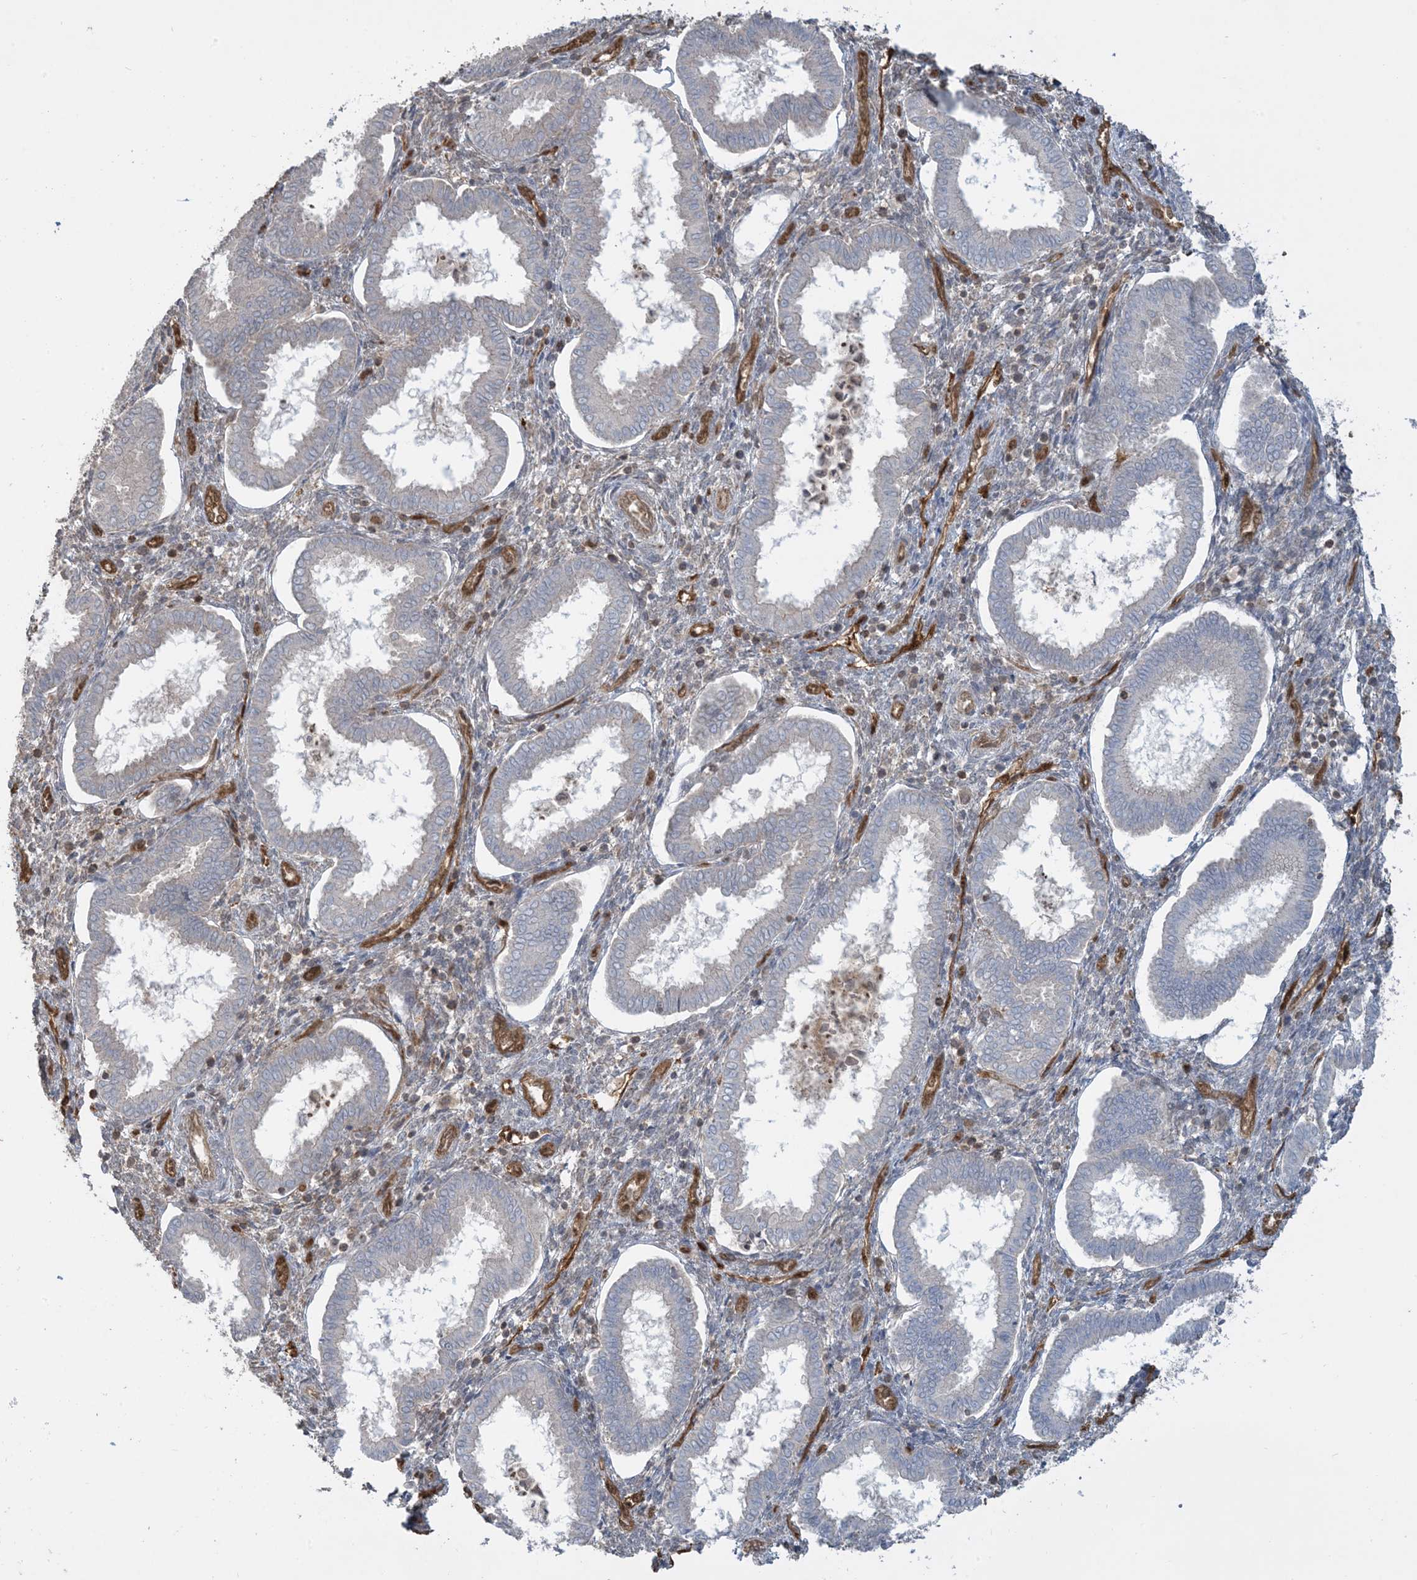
{"staining": {"intensity": "negative", "quantity": "none", "location": "none"}, "tissue": "endometrium", "cell_type": "Cells in endometrial stroma", "image_type": "normal", "snomed": [{"axis": "morphology", "description": "Normal tissue, NOS"}, {"axis": "topography", "description": "Endometrium"}], "caption": "An image of endometrium stained for a protein demonstrates no brown staining in cells in endometrial stroma. (DAB (3,3'-diaminobenzidine) immunohistochemistry visualized using brightfield microscopy, high magnification).", "gene": "PPM1F", "patient": {"sex": "female", "age": 24}}